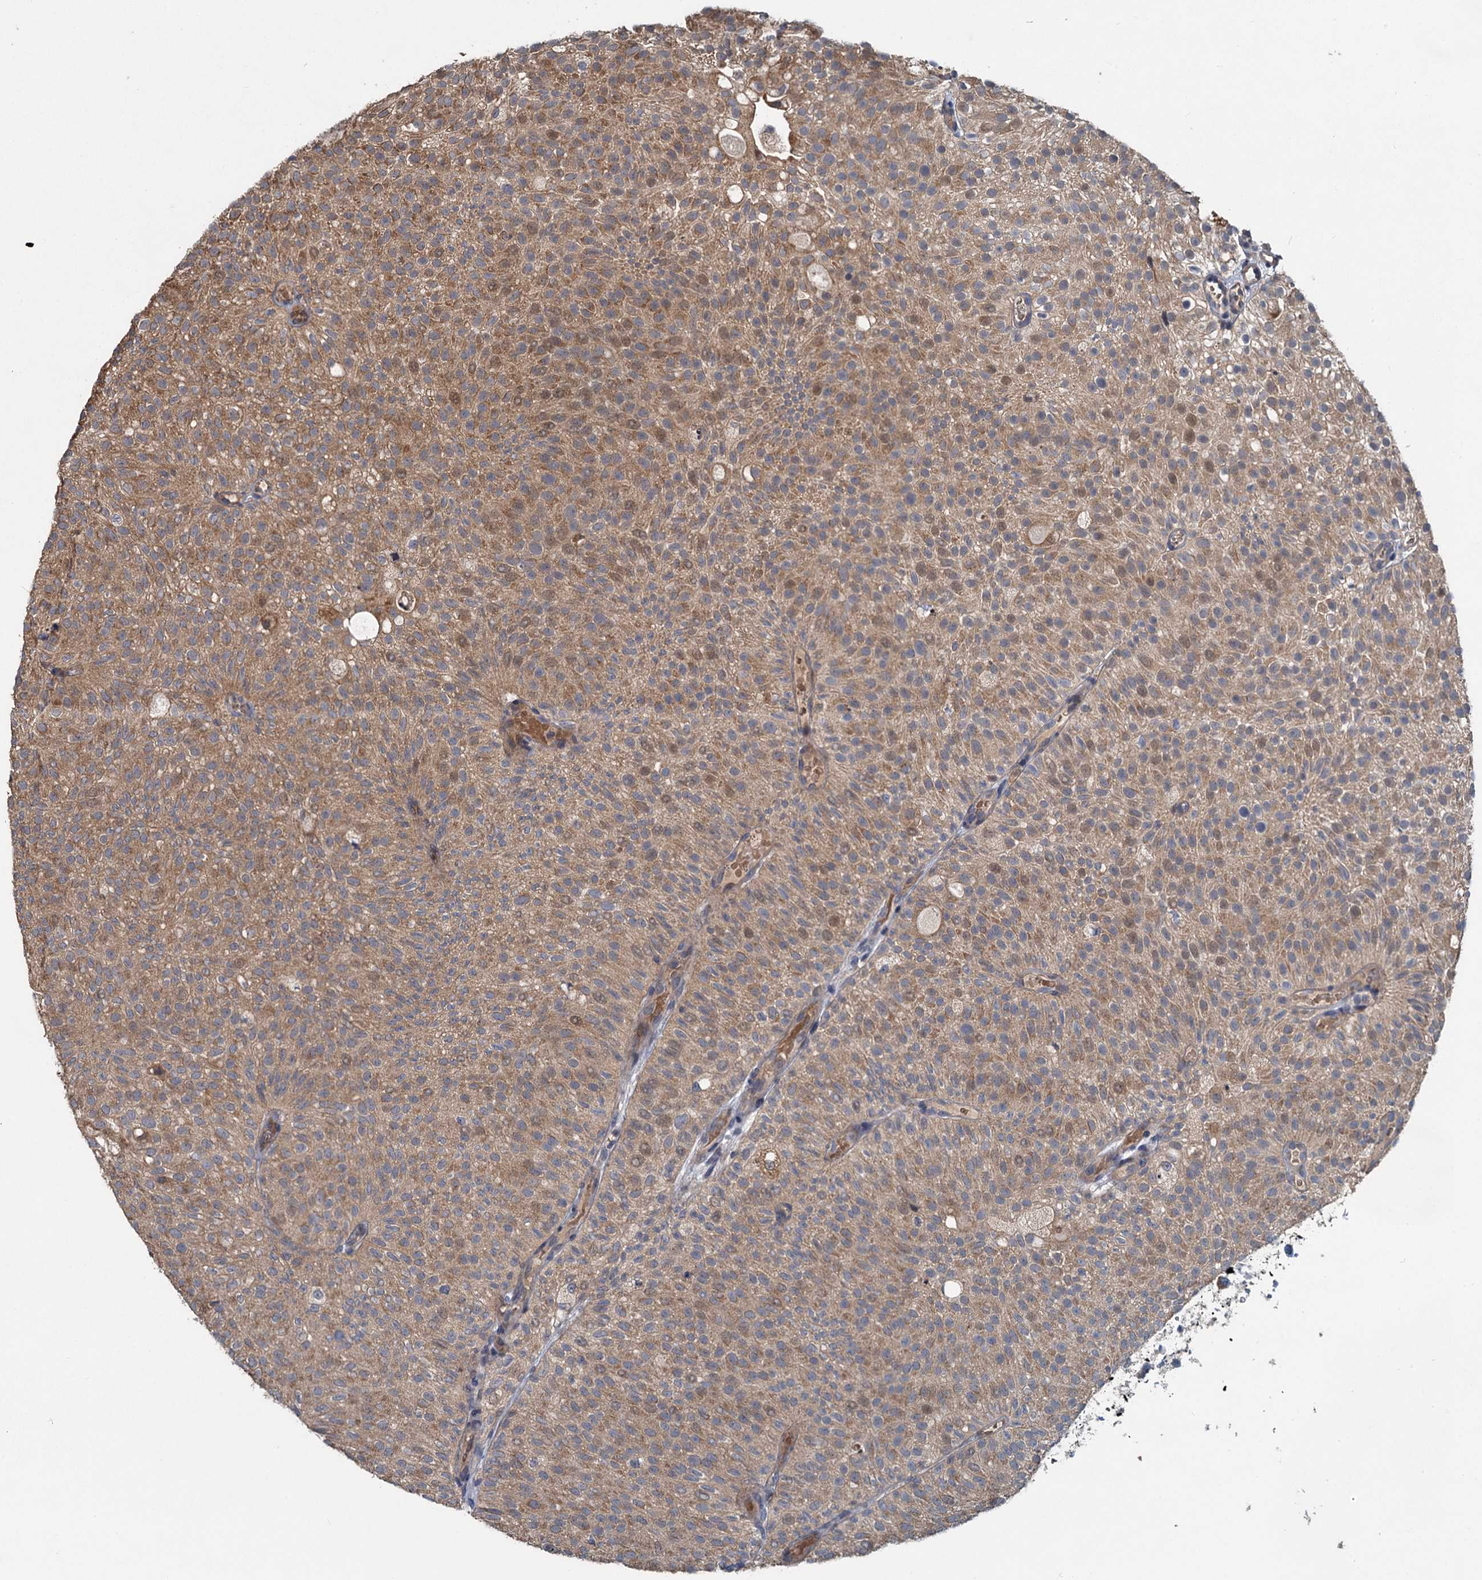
{"staining": {"intensity": "moderate", "quantity": ">75%", "location": "cytoplasmic/membranous"}, "tissue": "urothelial cancer", "cell_type": "Tumor cells", "image_type": "cancer", "snomed": [{"axis": "morphology", "description": "Urothelial carcinoma, Low grade"}, {"axis": "topography", "description": "Urinary bladder"}], "caption": "Protein positivity by immunohistochemistry displays moderate cytoplasmic/membranous positivity in approximately >75% of tumor cells in urothelial cancer.", "gene": "OTUB1", "patient": {"sex": "male", "age": 78}}